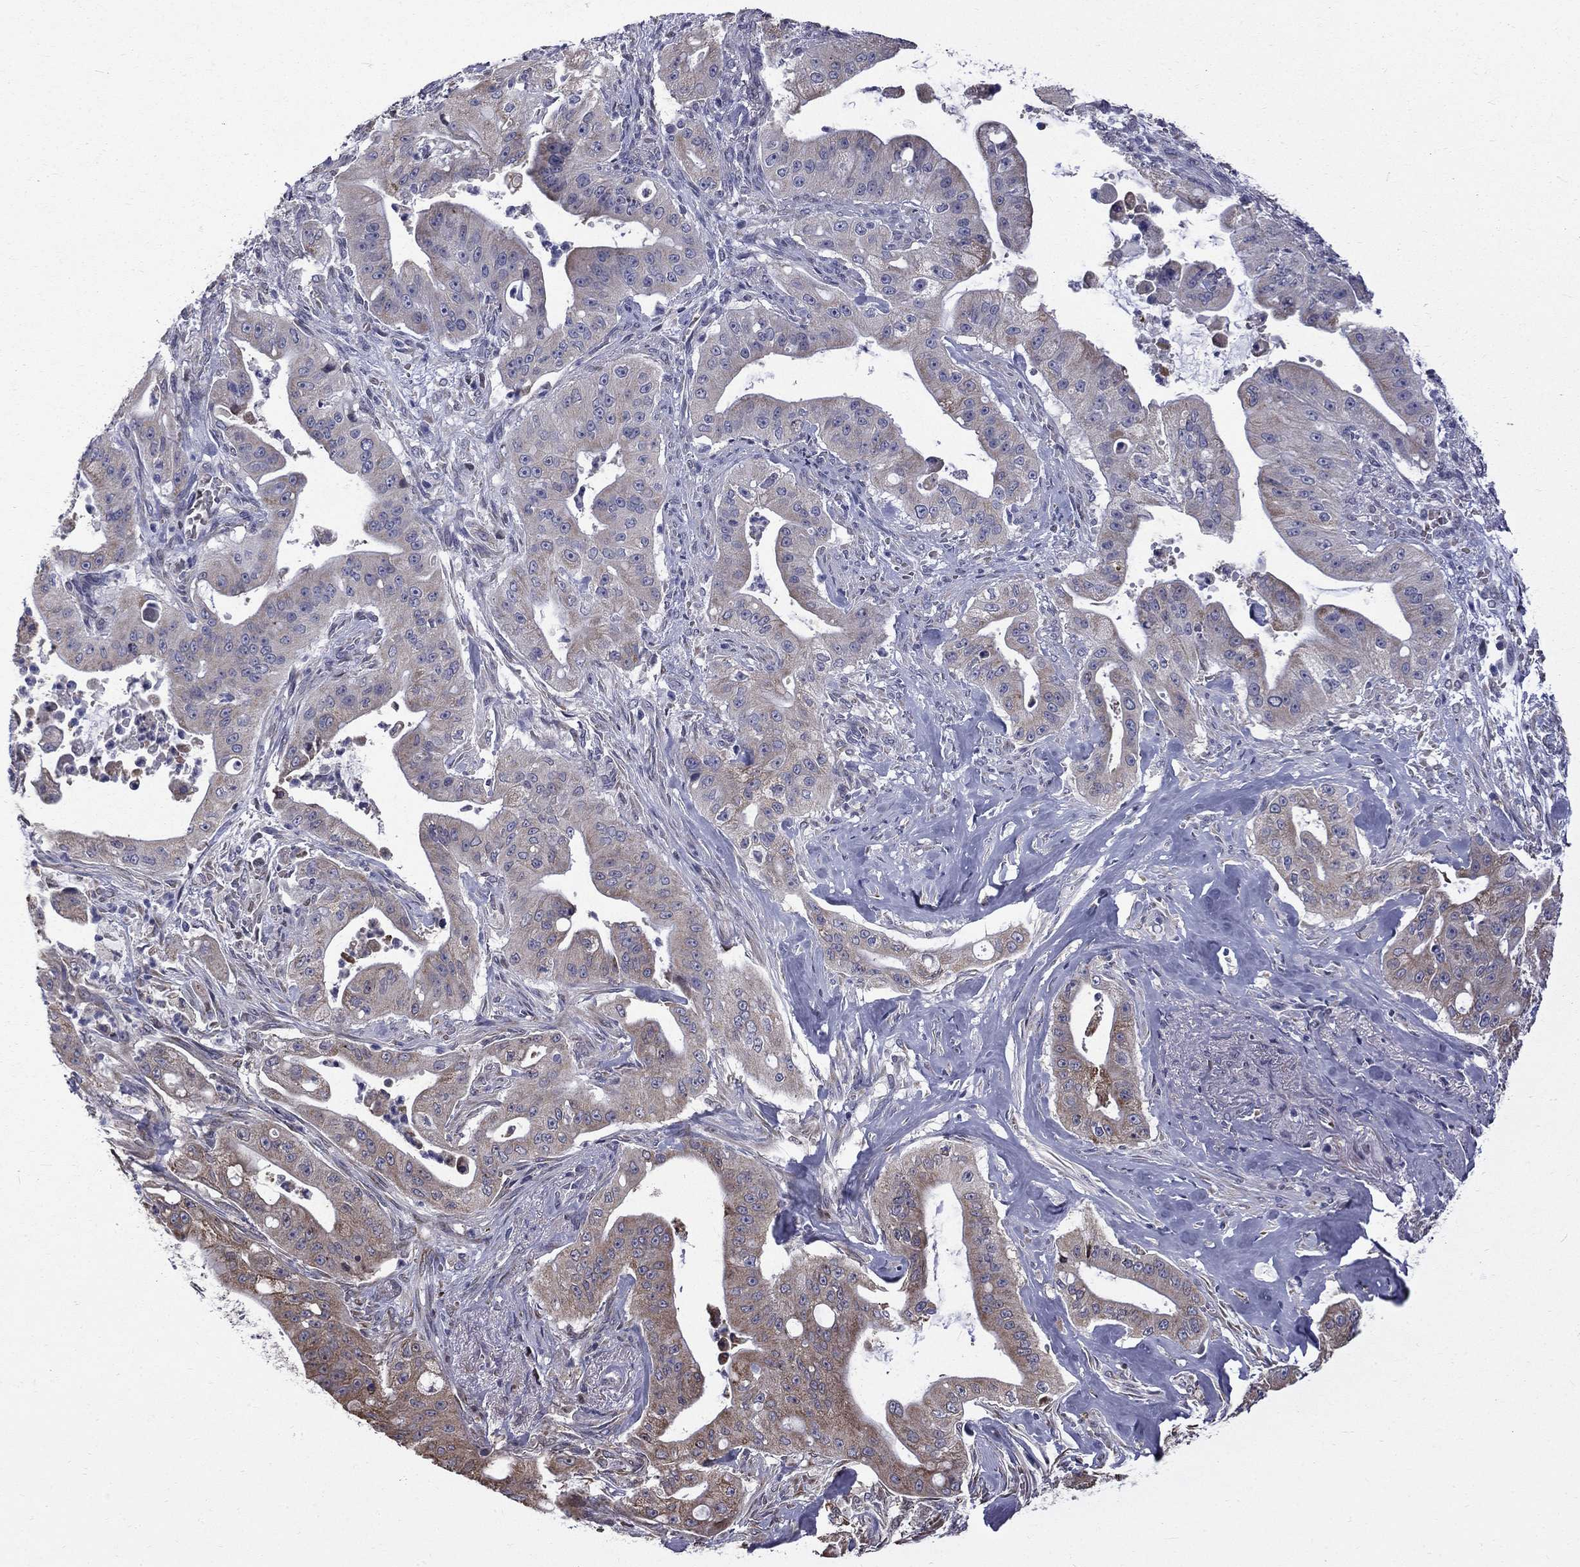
{"staining": {"intensity": "weak", "quantity": "<25%", "location": "cytoplasmic/membranous"}, "tissue": "pancreatic cancer", "cell_type": "Tumor cells", "image_type": "cancer", "snomed": [{"axis": "morphology", "description": "Normal tissue, NOS"}, {"axis": "morphology", "description": "Inflammation, NOS"}, {"axis": "morphology", "description": "Adenocarcinoma, NOS"}, {"axis": "topography", "description": "Pancreas"}], "caption": "Tumor cells are negative for brown protein staining in adenocarcinoma (pancreatic).", "gene": "HSPB2", "patient": {"sex": "male", "age": 57}}